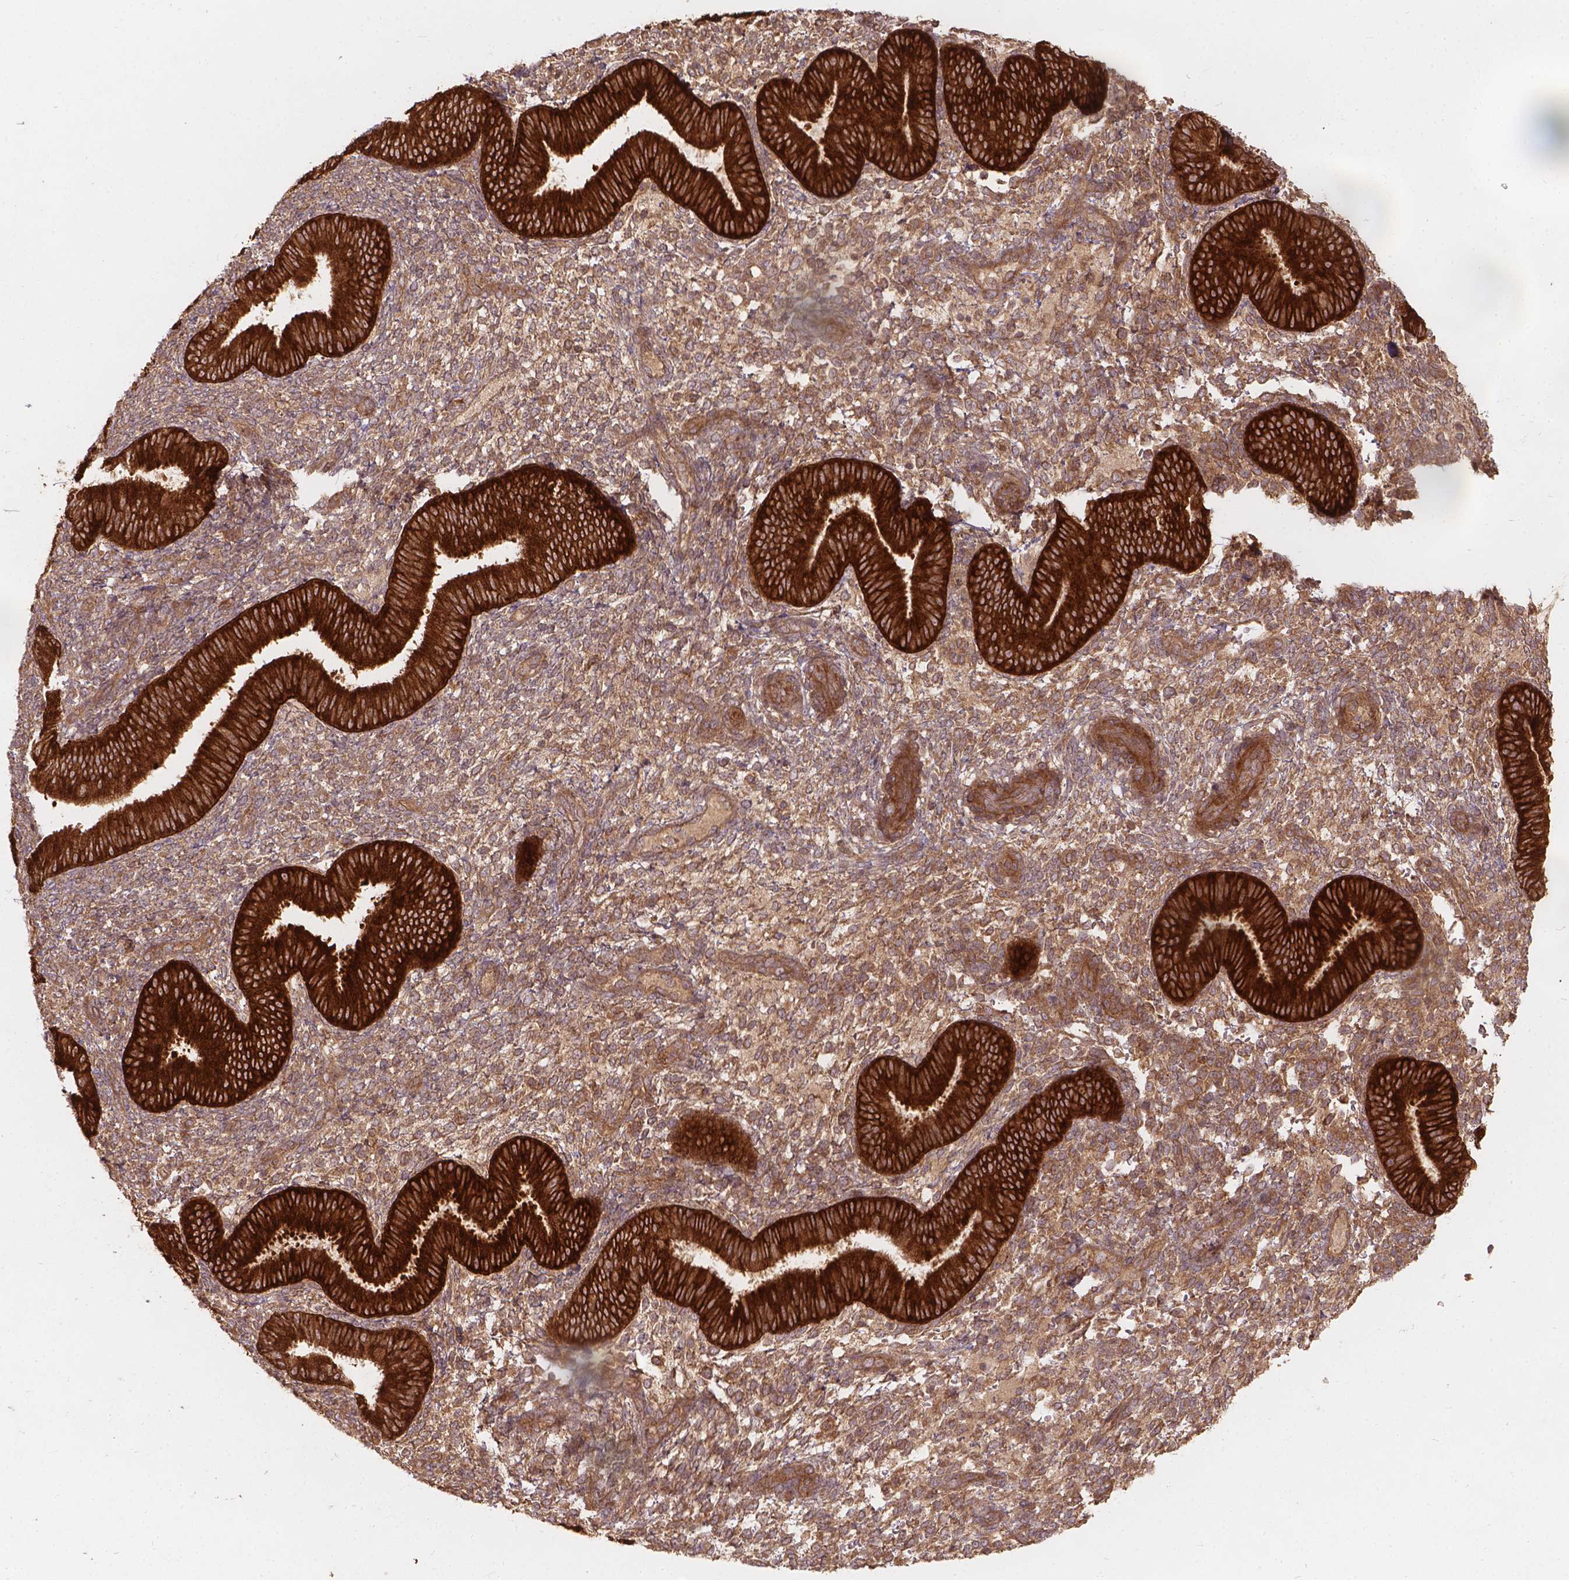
{"staining": {"intensity": "moderate", "quantity": ">75%", "location": "cytoplasmic/membranous"}, "tissue": "endometrium", "cell_type": "Cells in endometrial stroma", "image_type": "normal", "snomed": [{"axis": "morphology", "description": "Normal tissue, NOS"}, {"axis": "topography", "description": "Endometrium"}], "caption": "Moderate cytoplasmic/membranous expression for a protein is identified in approximately >75% of cells in endometrial stroma of normal endometrium using IHC.", "gene": "XPR1", "patient": {"sex": "female", "age": 39}}